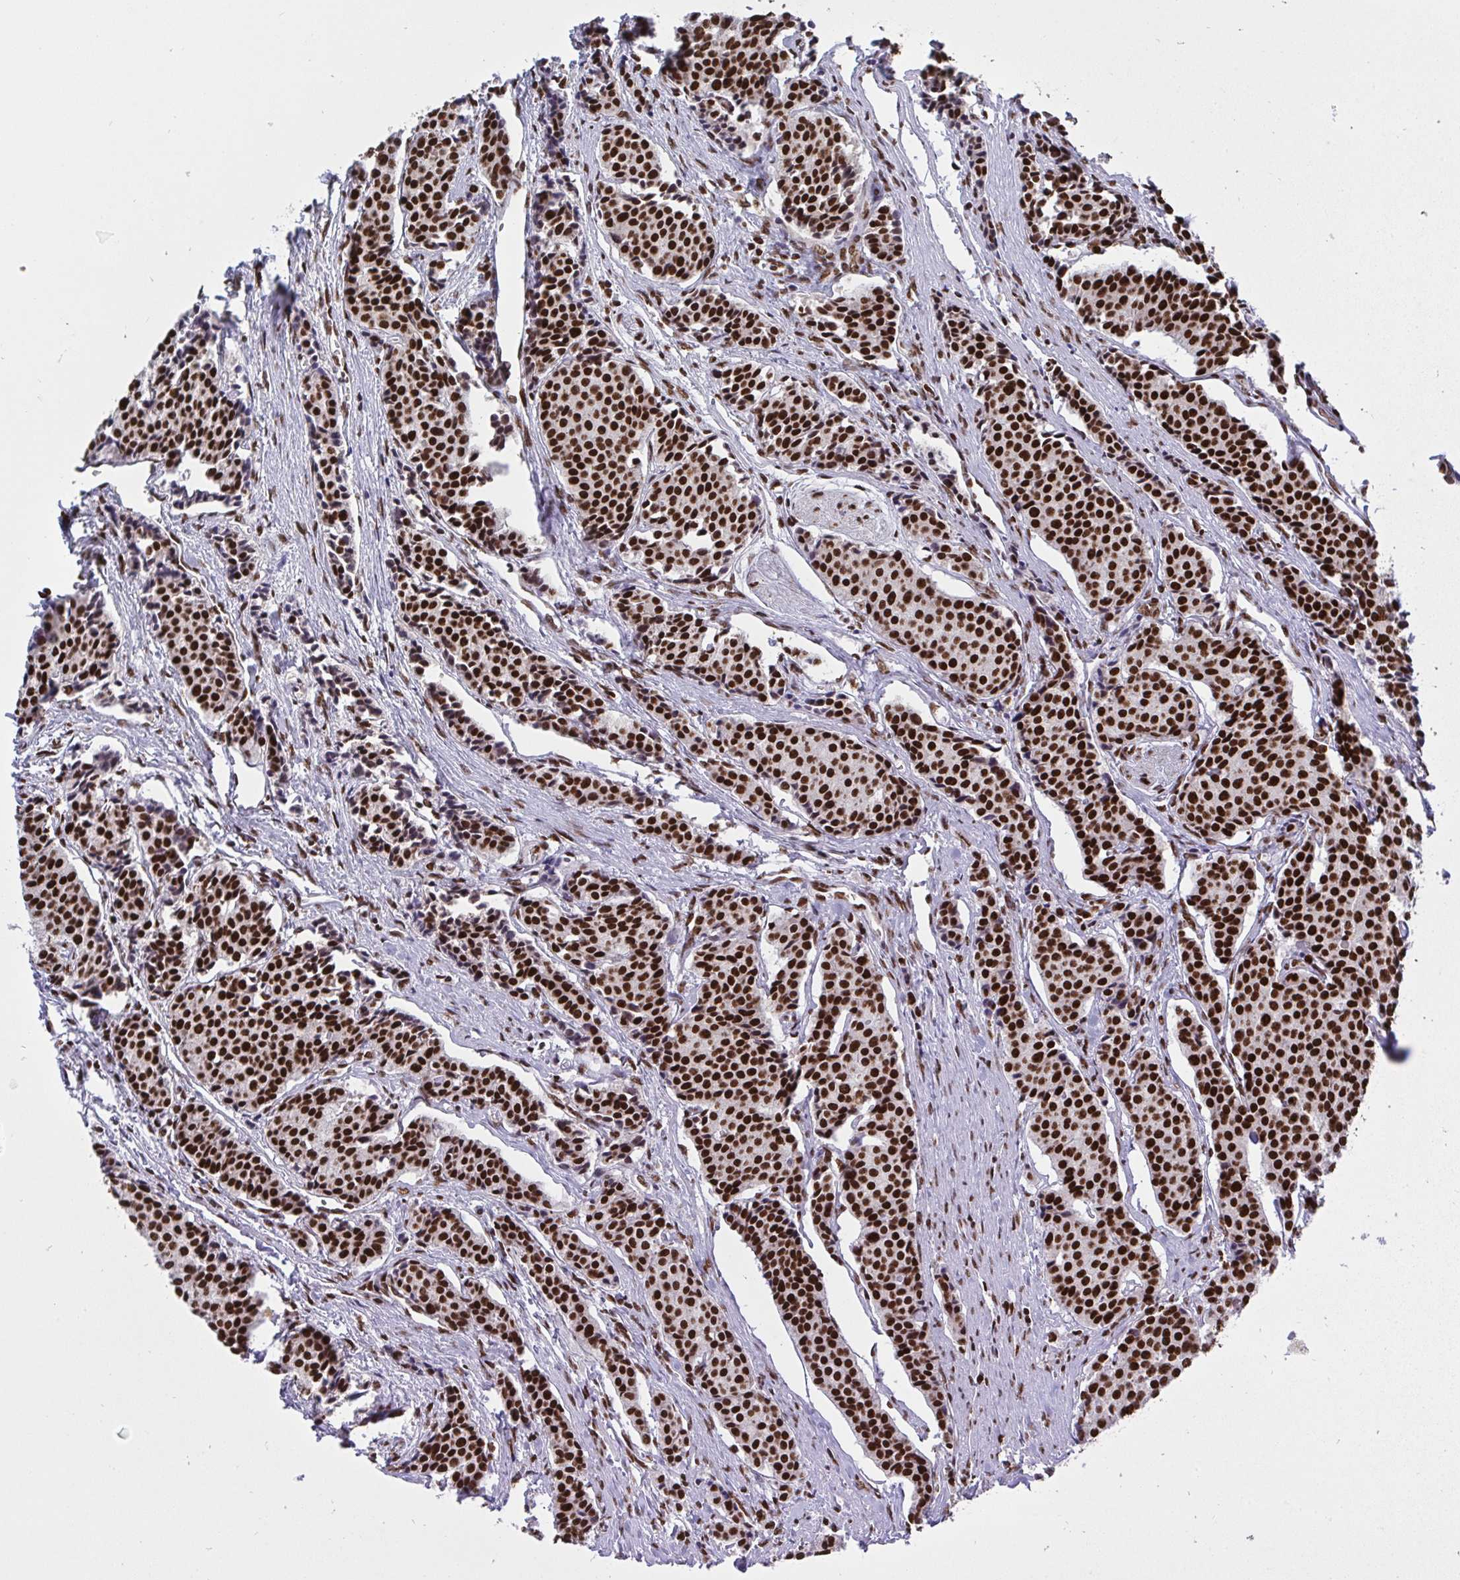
{"staining": {"intensity": "strong", "quantity": ">75%", "location": "nuclear"}, "tissue": "carcinoid", "cell_type": "Tumor cells", "image_type": "cancer", "snomed": [{"axis": "morphology", "description": "Carcinoid, malignant, NOS"}, {"axis": "topography", "description": "Small intestine"}], "caption": "Carcinoid (malignant) was stained to show a protein in brown. There is high levels of strong nuclear staining in about >75% of tumor cells. (DAB (3,3'-diaminobenzidine) IHC, brown staining for protein, blue staining for nuclei).", "gene": "HNRNPL", "patient": {"sex": "male", "age": 73}}